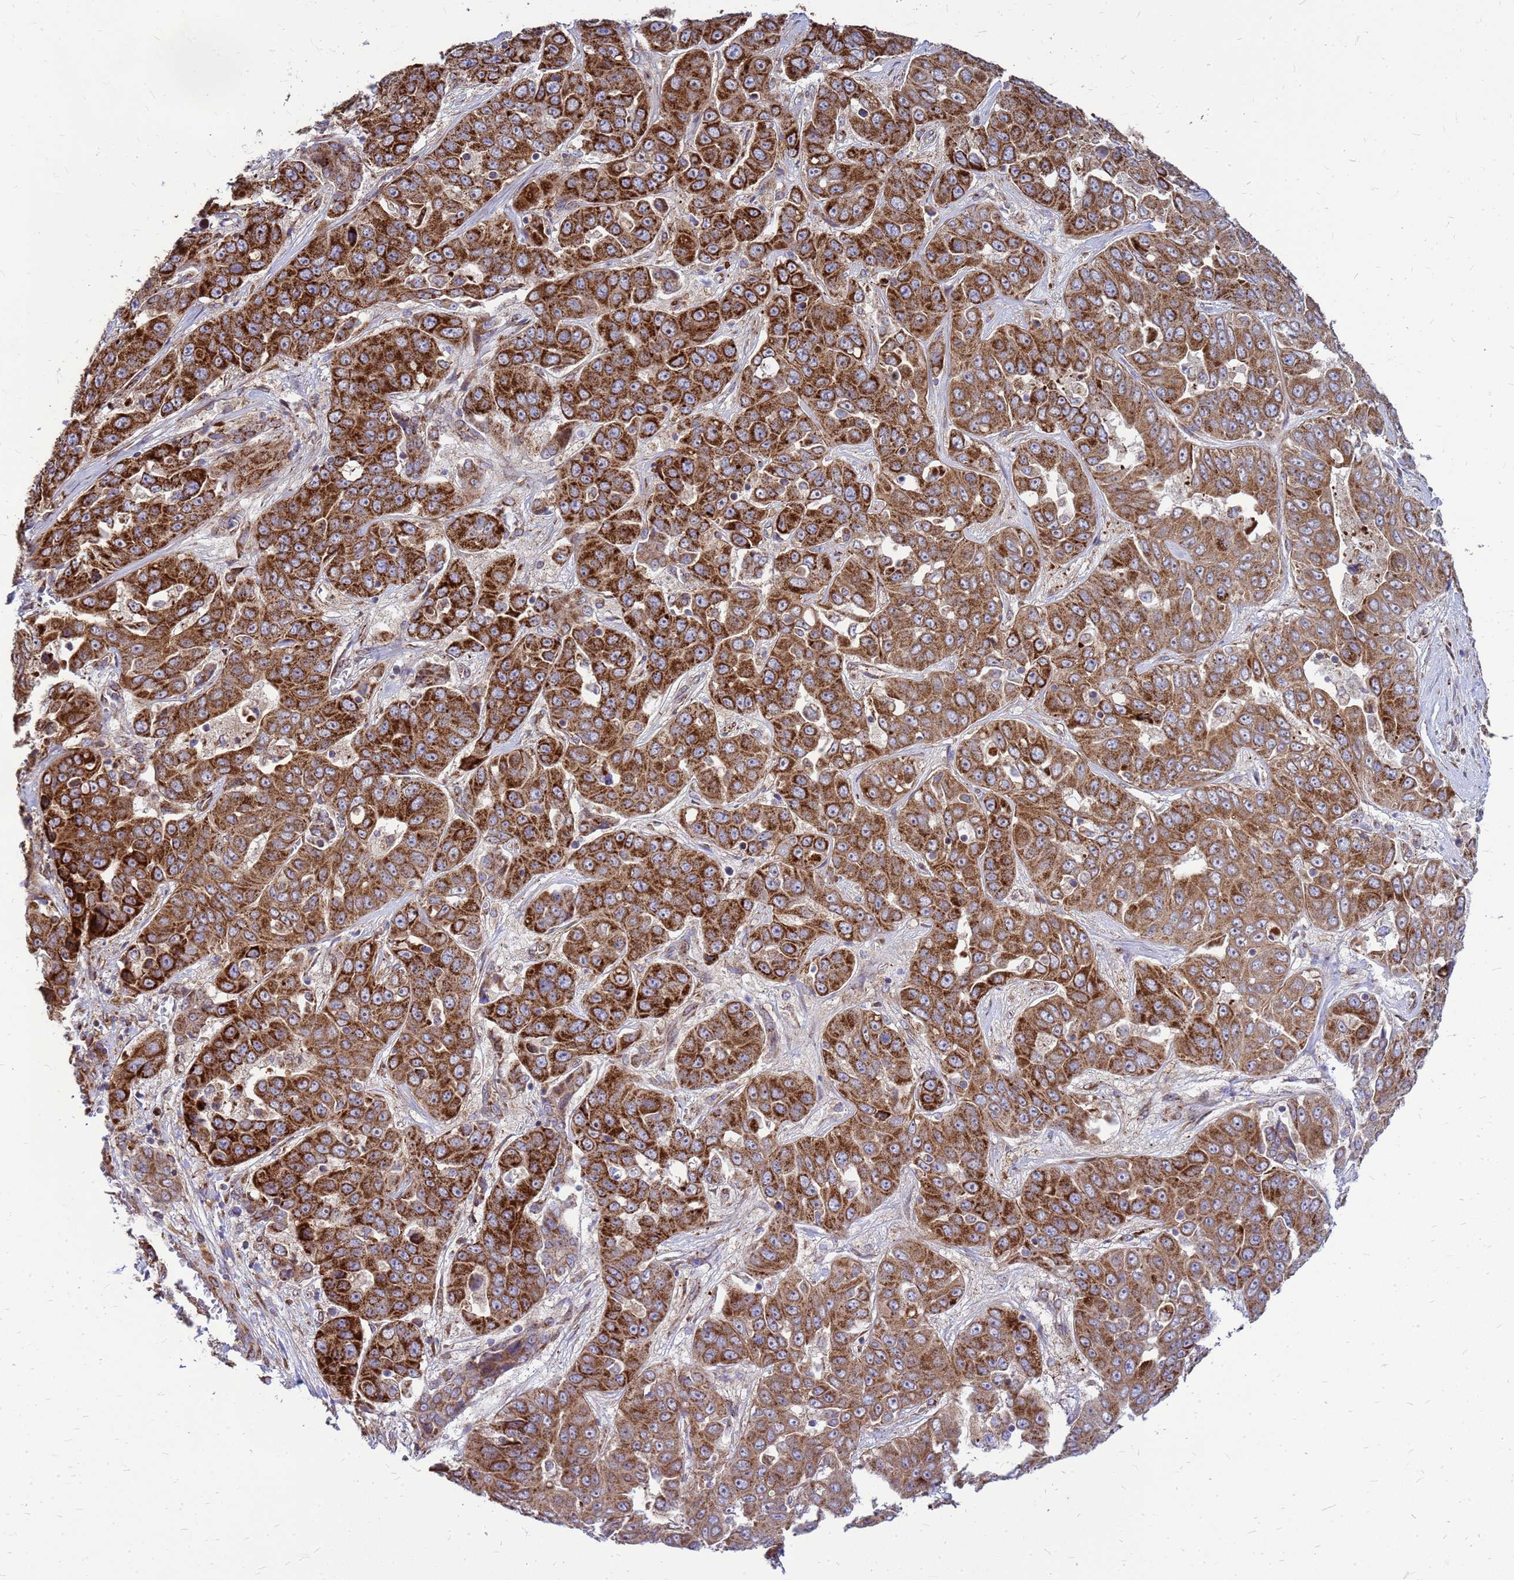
{"staining": {"intensity": "strong", "quantity": ">75%", "location": "cytoplasmic/membranous"}, "tissue": "liver cancer", "cell_type": "Tumor cells", "image_type": "cancer", "snomed": [{"axis": "morphology", "description": "Cholangiocarcinoma"}, {"axis": "topography", "description": "Liver"}], "caption": "The image shows staining of liver cancer, revealing strong cytoplasmic/membranous protein expression (brown color) within tumor cells. (brown staining indicates protein expression, while blue staining denotes nuclei).", "gene": "FSTL4", "patient": {"sex": "female", "age": 52}}